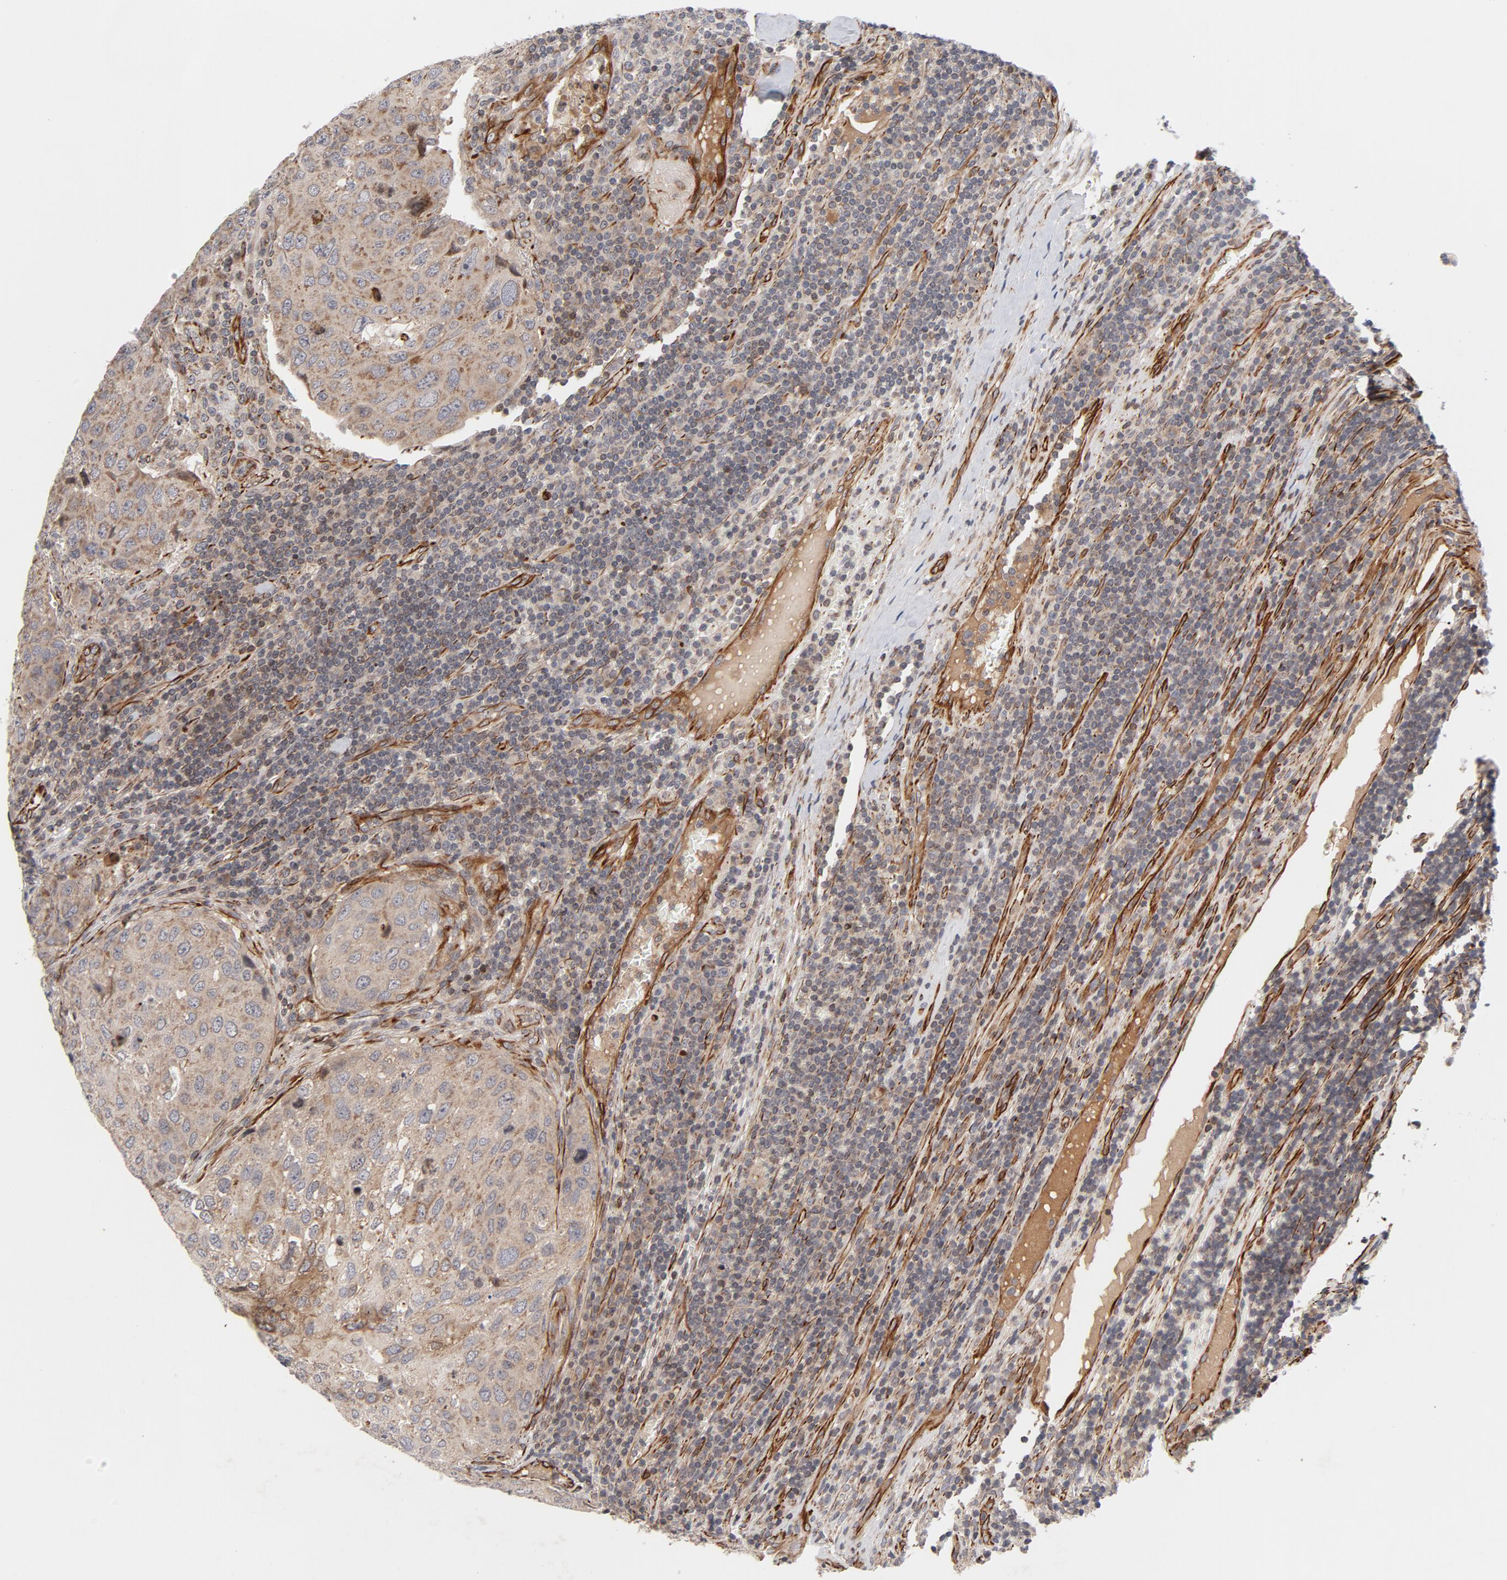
{"staining": {"intensity": "weak", "quantity": ">75%", "location": "cytoplasmic/membranous"}, "tissue": "urothelial cancer", "cell_type": "Tumor cells", "image_type": "cancer", "snomed": [{"axis": "morphology", "description": "Urothelial carcinoma, High grade"}, {"axis": "topography", "description": "Lymph node"}, {"axis": "topography", "description": "Urinary bladder"}], "caption": "Immunohistochemical staining of high-grade urothelial carcinoma exhibits low levels of weak cytoplasmic/membranous expression in approximately >75% of tumor cells. (DAB (3,3'-diaminobenzidine) IHC, brown staining for protein, blue staining for nuclei).", "gene": "DNAAF2", "patient": {"sex": "male", "age": 51}}